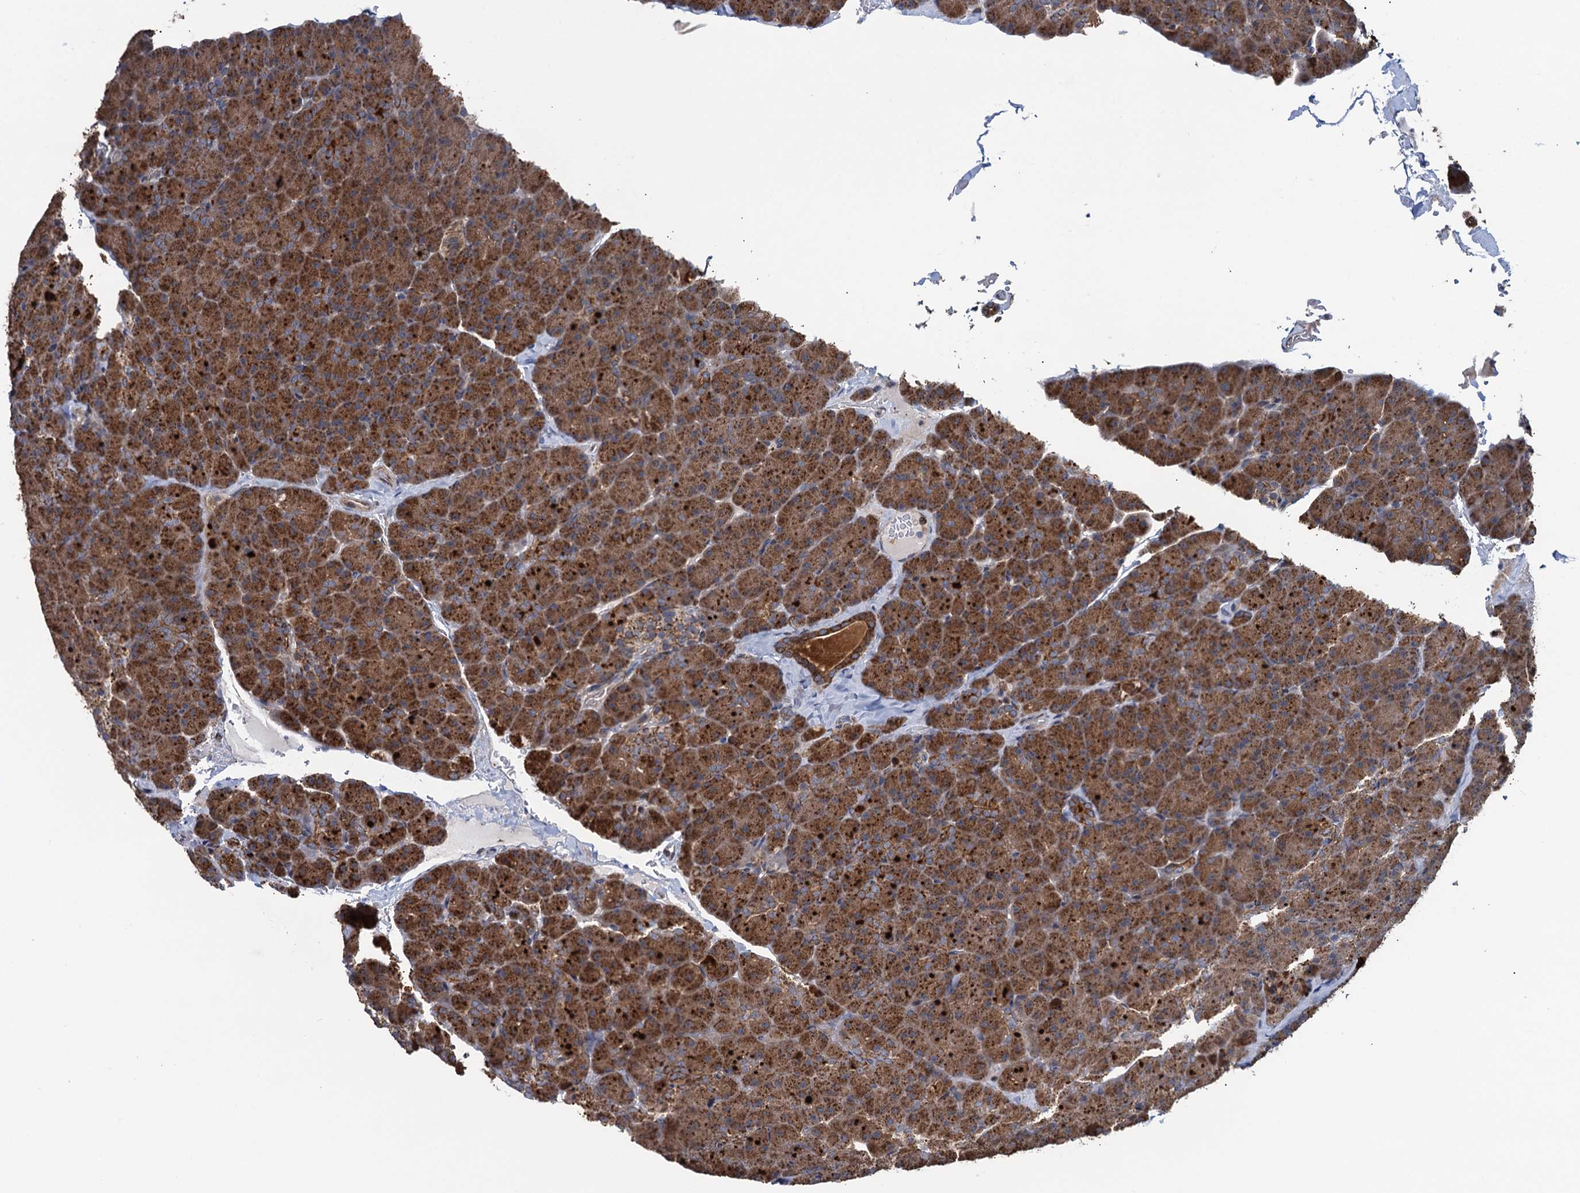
{"staining": {"intensity": "strong", "quantity": ">75%", "location": "cytoplasmic/membranous"}, "tissue": "pancreas", "cell_type": "Exocrine glandular cells", "image_type": "normal", "snomed": [{"axis": "morphology", "description": "Normal tissue, NOS"}, {"axis": "topography", "description": "Pancreas"}], "caption": "The immunohistochemical stain highlights strong cytoplasmic/membranous positivity in exocrine glandular cells of normal pancreas. The staining was performed using DAB (3,3'-diaminobenzidine), with brown indicating positive protein expression. Nuclei are stained blue with hematoxylin.", "gene": "CCDC102A", "patient": {"sex": "male", "age": 36}}